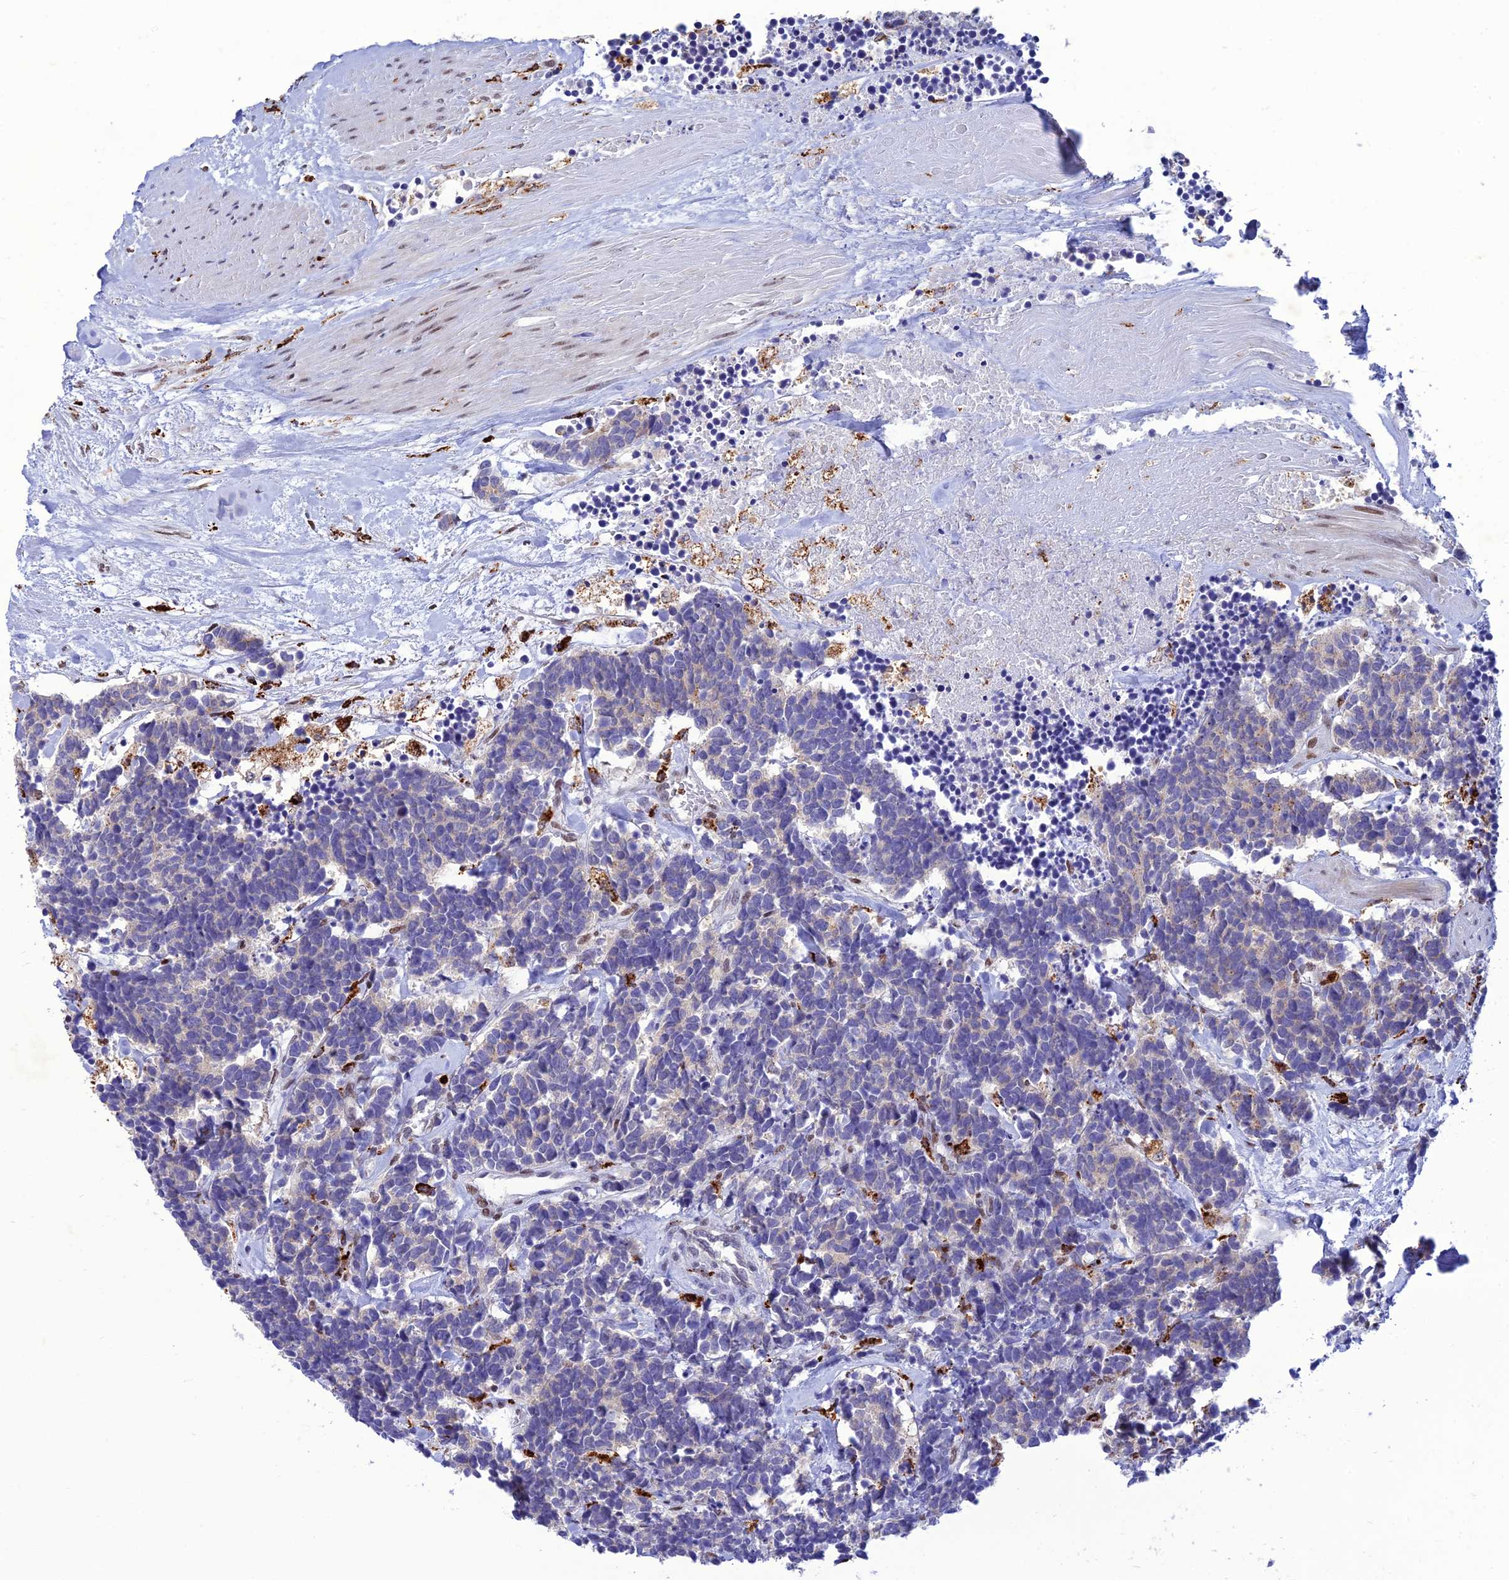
{"staining": {"intensity": "negative", "quantity": "none", "location": "none"}, "tissue": "carcinoid", "cell_type": "Tumor cells", "image_type": "cancer", "snomed": [{"axis": "morphology", "description": "Carcinoma, NOS"}, {"axis": "morphology", "description": "Carcinoid, malignant, NOS"}, {"axis": "topography", "description": "Urinary bladder"}], "caption": "DAB (3,3'-diaminobenzidine) immunohistochemical staining of carcinoma displays no significant positivity in tumor cells.", "gene": "HIC1", "patient": {"sex": "male", "age": 57}}